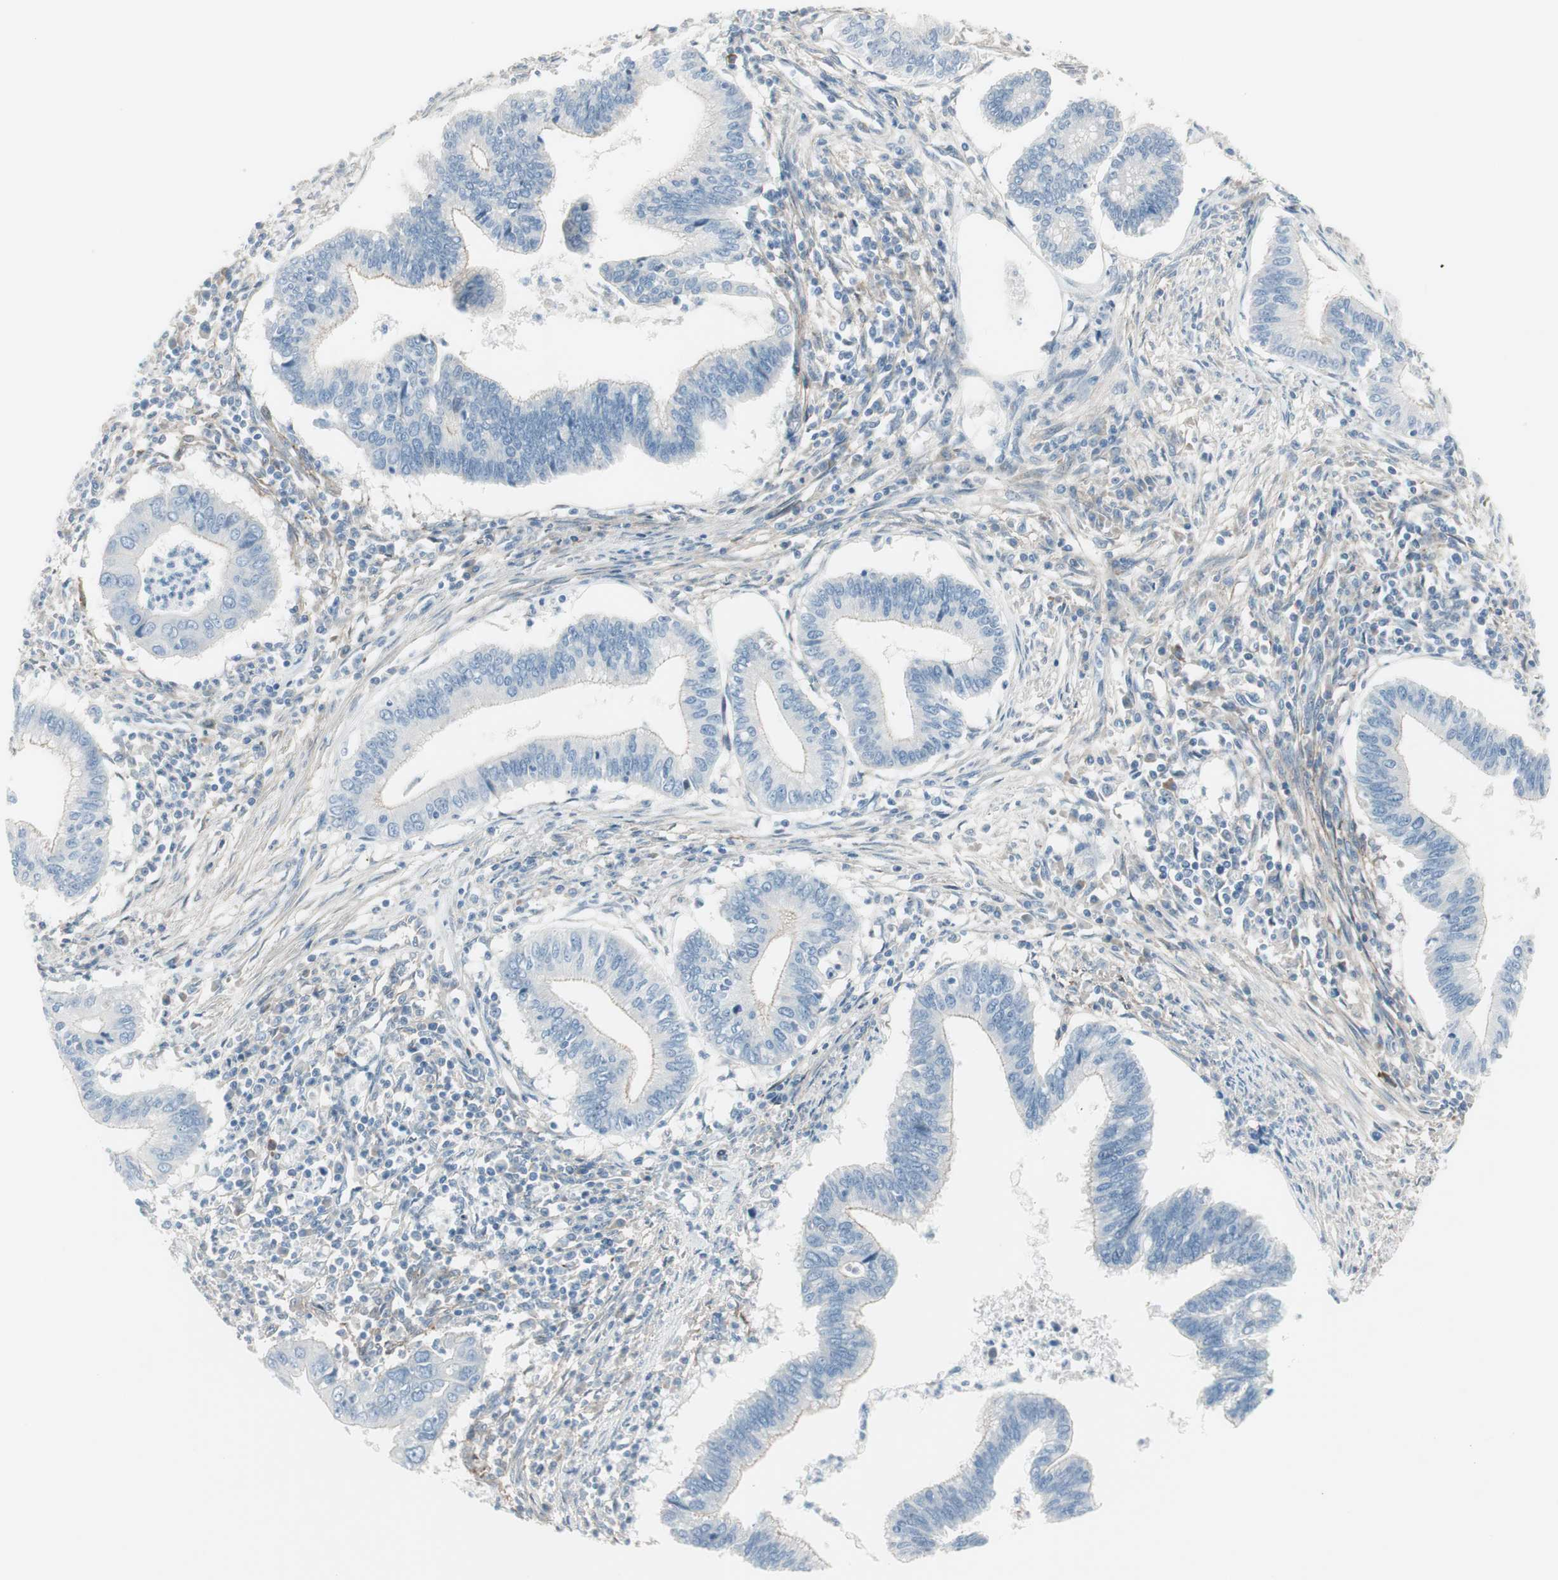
{"staining": {"intensity": "negative", "quantity": "none", "location": "none"}, "tissue": "cervical cancer", "cell_type": "Tumor cells", "image_type": "cancer", "snomed": [{"axis": "morphology", "description": "Adenocarcinoma, NOS"}, {"axis": "topography", "description": "Cervix"}], "caption": "Protein analysis of cervical cancer (adenocarcinoma) shows no significant expression in tumor cells.", "gene": "CACNA2D1", "patient": {"sex": "female", "age": 36}}